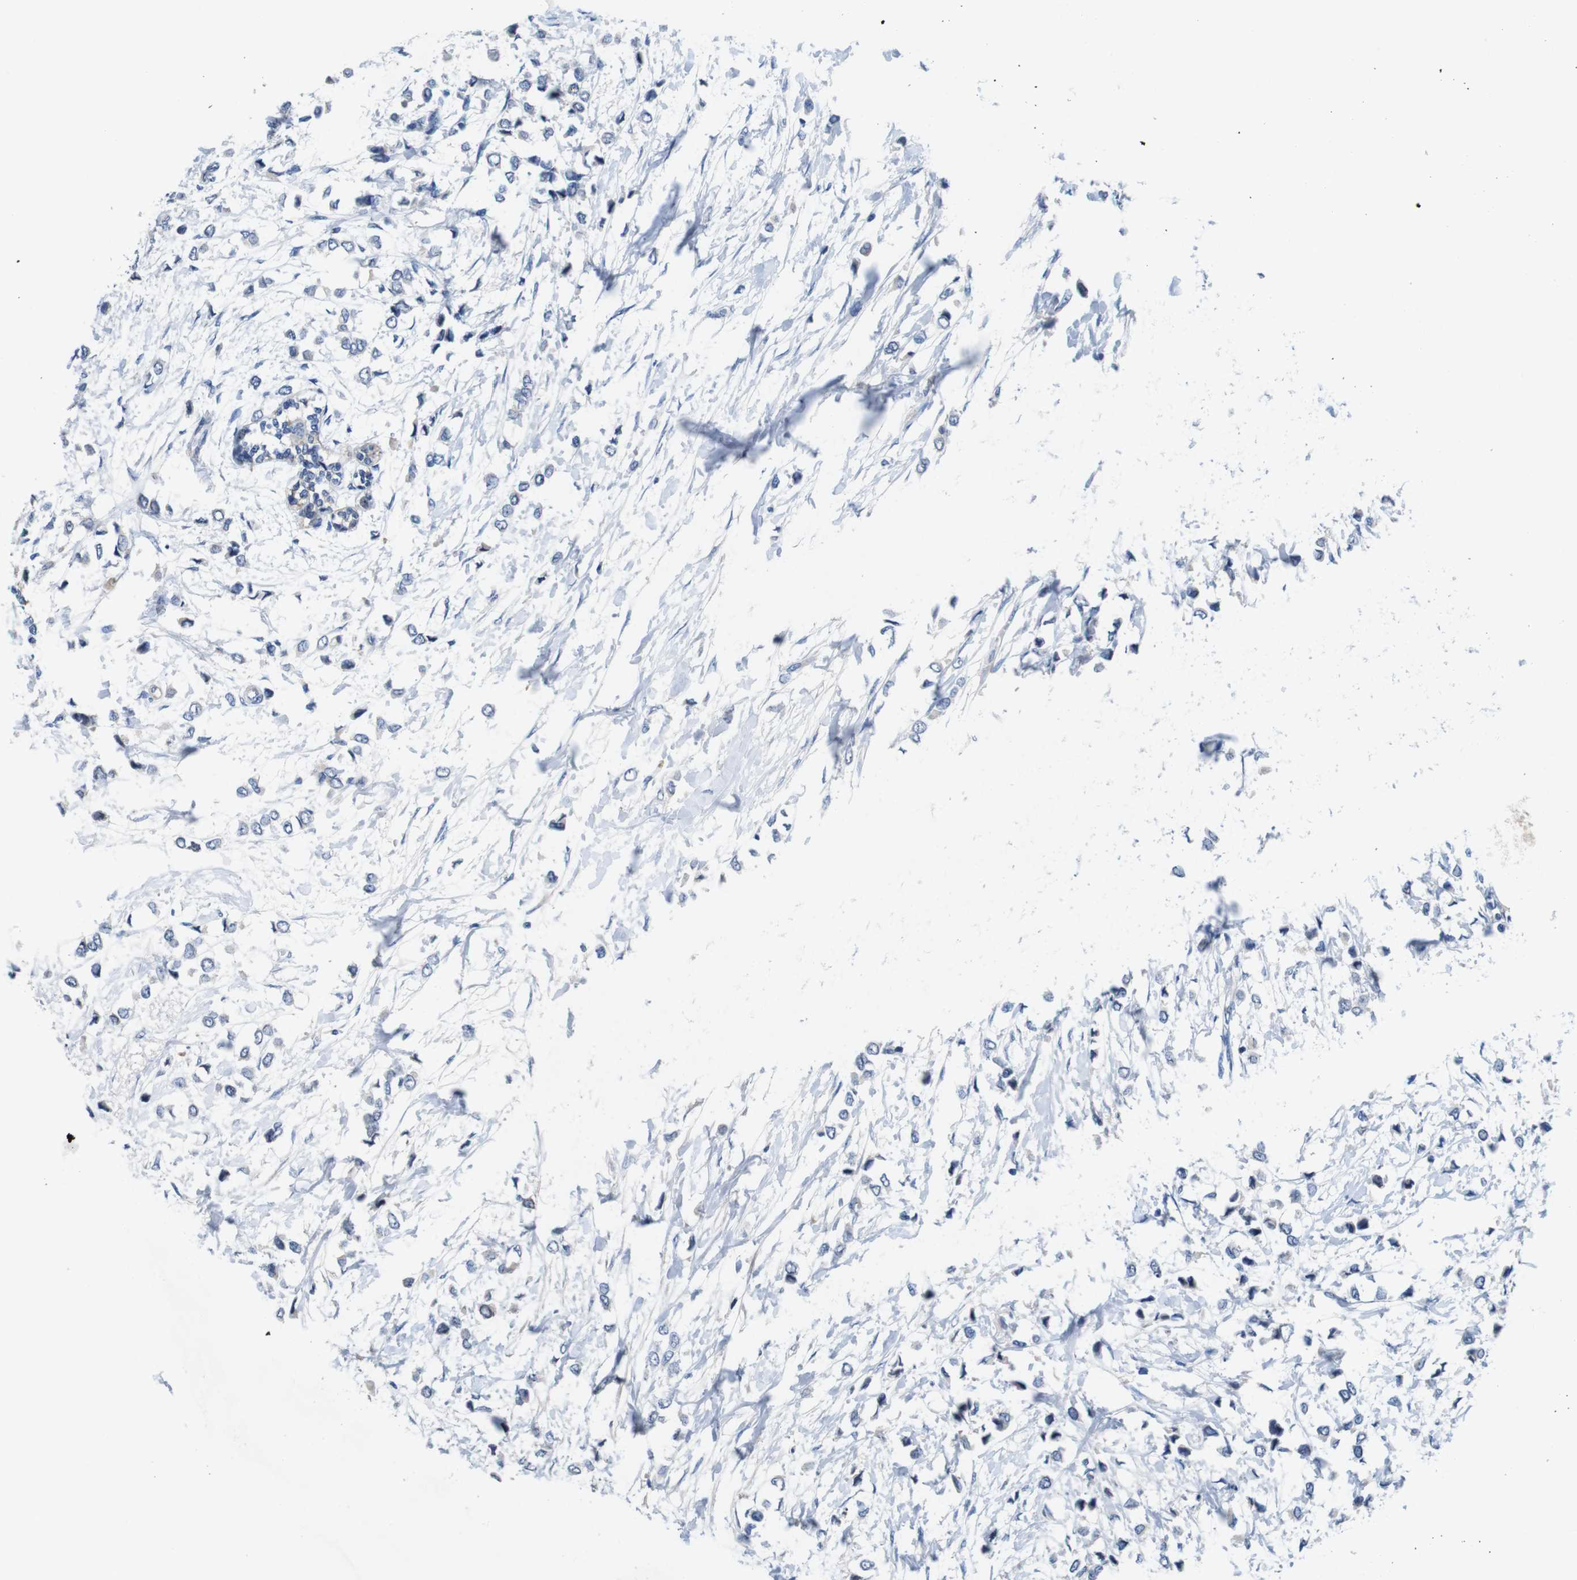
{"staining": {"intensity": "negative", "quantity": "none", "location": "none"}, "tissue": "breast cancer", "cell_type": "Tumor cells", "image_type": "cancer", "snomed": [{"axis": "morphology", "description": "Lobular carcinoma"}, {"axis": "topography", "description": "Breast"}], "caption": "Micrograph shows no significant protein staining in tumor cells of lobular carcinoma (breast). The staining was performed using DAB to visualize the protein expression in brown, while the nuclei were stained in blue with hematoxylin (Magnification: 20x).", "gene": "C1RL", "patient": {"sex": "female", "age": 51}}